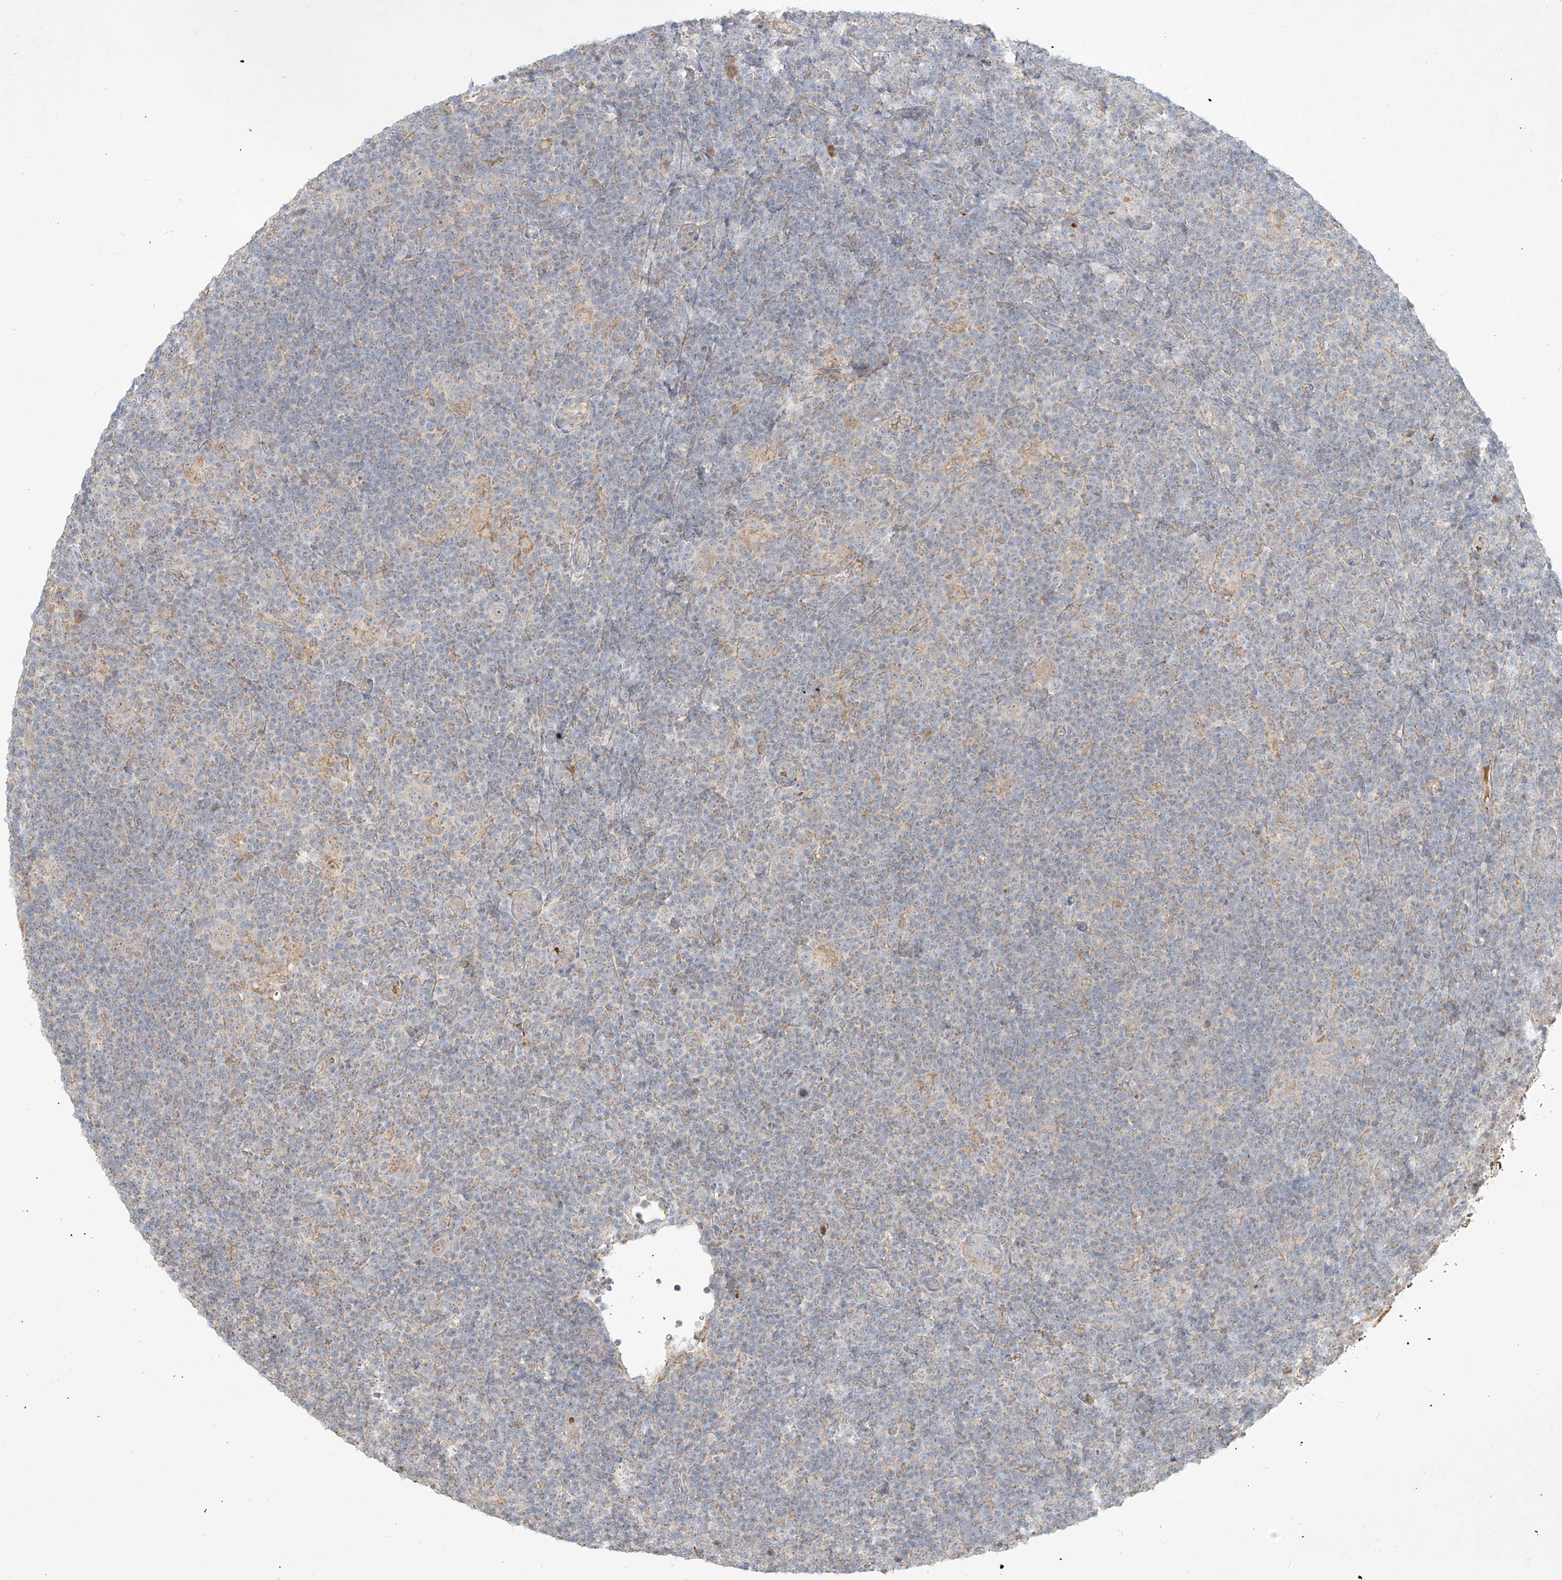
{"staining": {"intensity": "negative", "quantity": "none", "location": "none"}, "tissue": "lymphoma", "cell_type": "Tumor cells", "image_type": "cancer", "snomed": [{"axis": "morphology", "description": "Hodgkin's disease, NOS"}, {"axis": "topography", "description": "Lymph node"}], "caption": "DAB immunohistochemical staining of lymphoma displays no significant expression in tumor cells.", "gene": "KPNA7", "patient": {"sex": "female", "age": 57}}